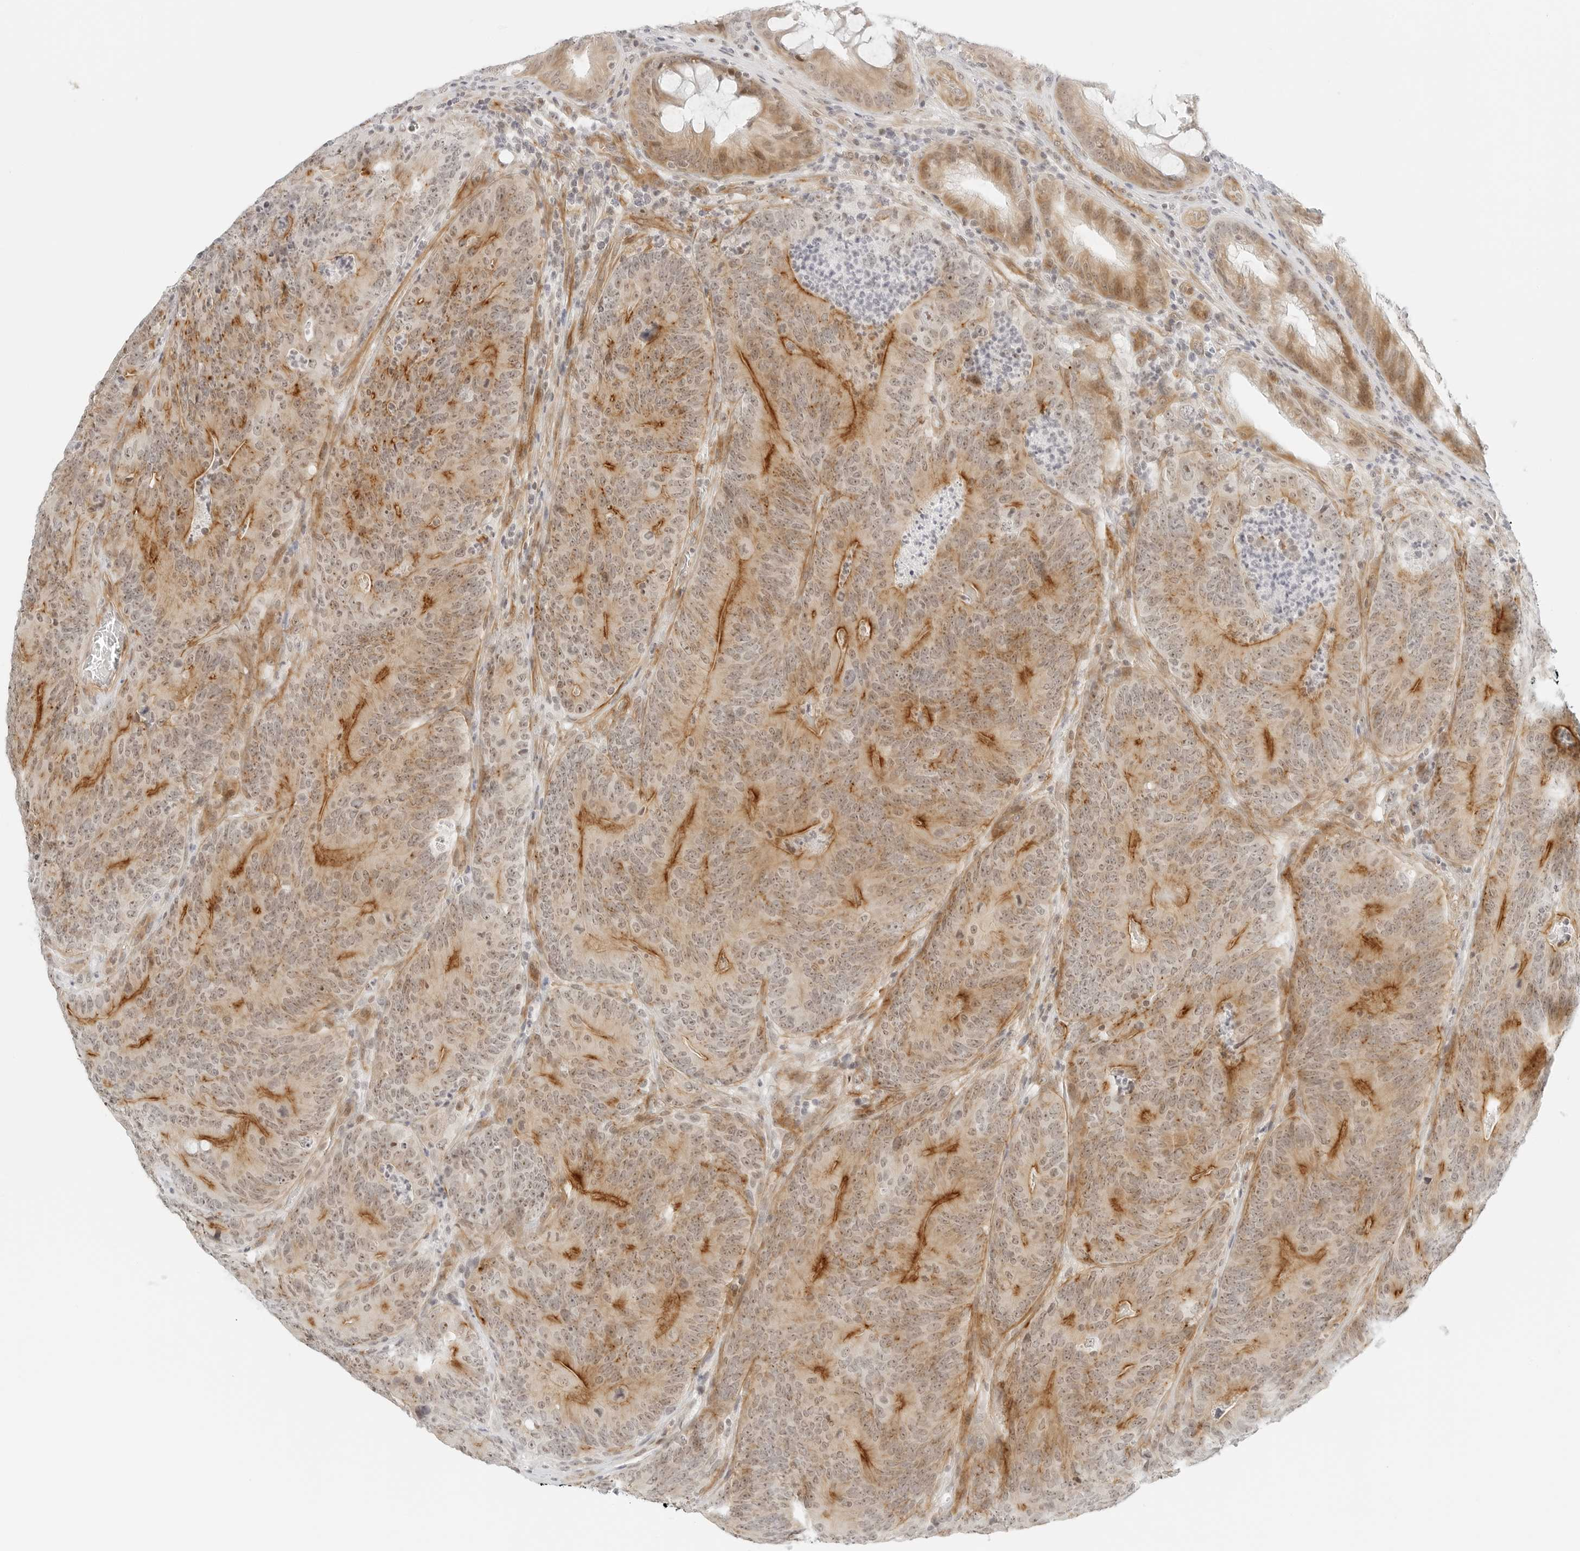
{"staining": {"intensity": "moderate", "quantity": ">75%", "location": "cytoplasmic/membranous,nuclear"}, "tissue": "colorectal cancer", "cell_type": "Tumor cells", "image_type": "cancer", "snomed": [{"axis": "morphology", "description": "Normal tissue, NOS"}, {"axis": "topography", "description": "Colon"}], "caption": "IHC of colorectal cancer displays medium levels of moderate cytoplasmic/membranous and nuclear positivity in approximately >75% of tumor cells. (DAB IHC, brown staining for protein, blue staining for nuclei).", "gene": "NEO1", "patient": {"sex": "female", "age": 82}}